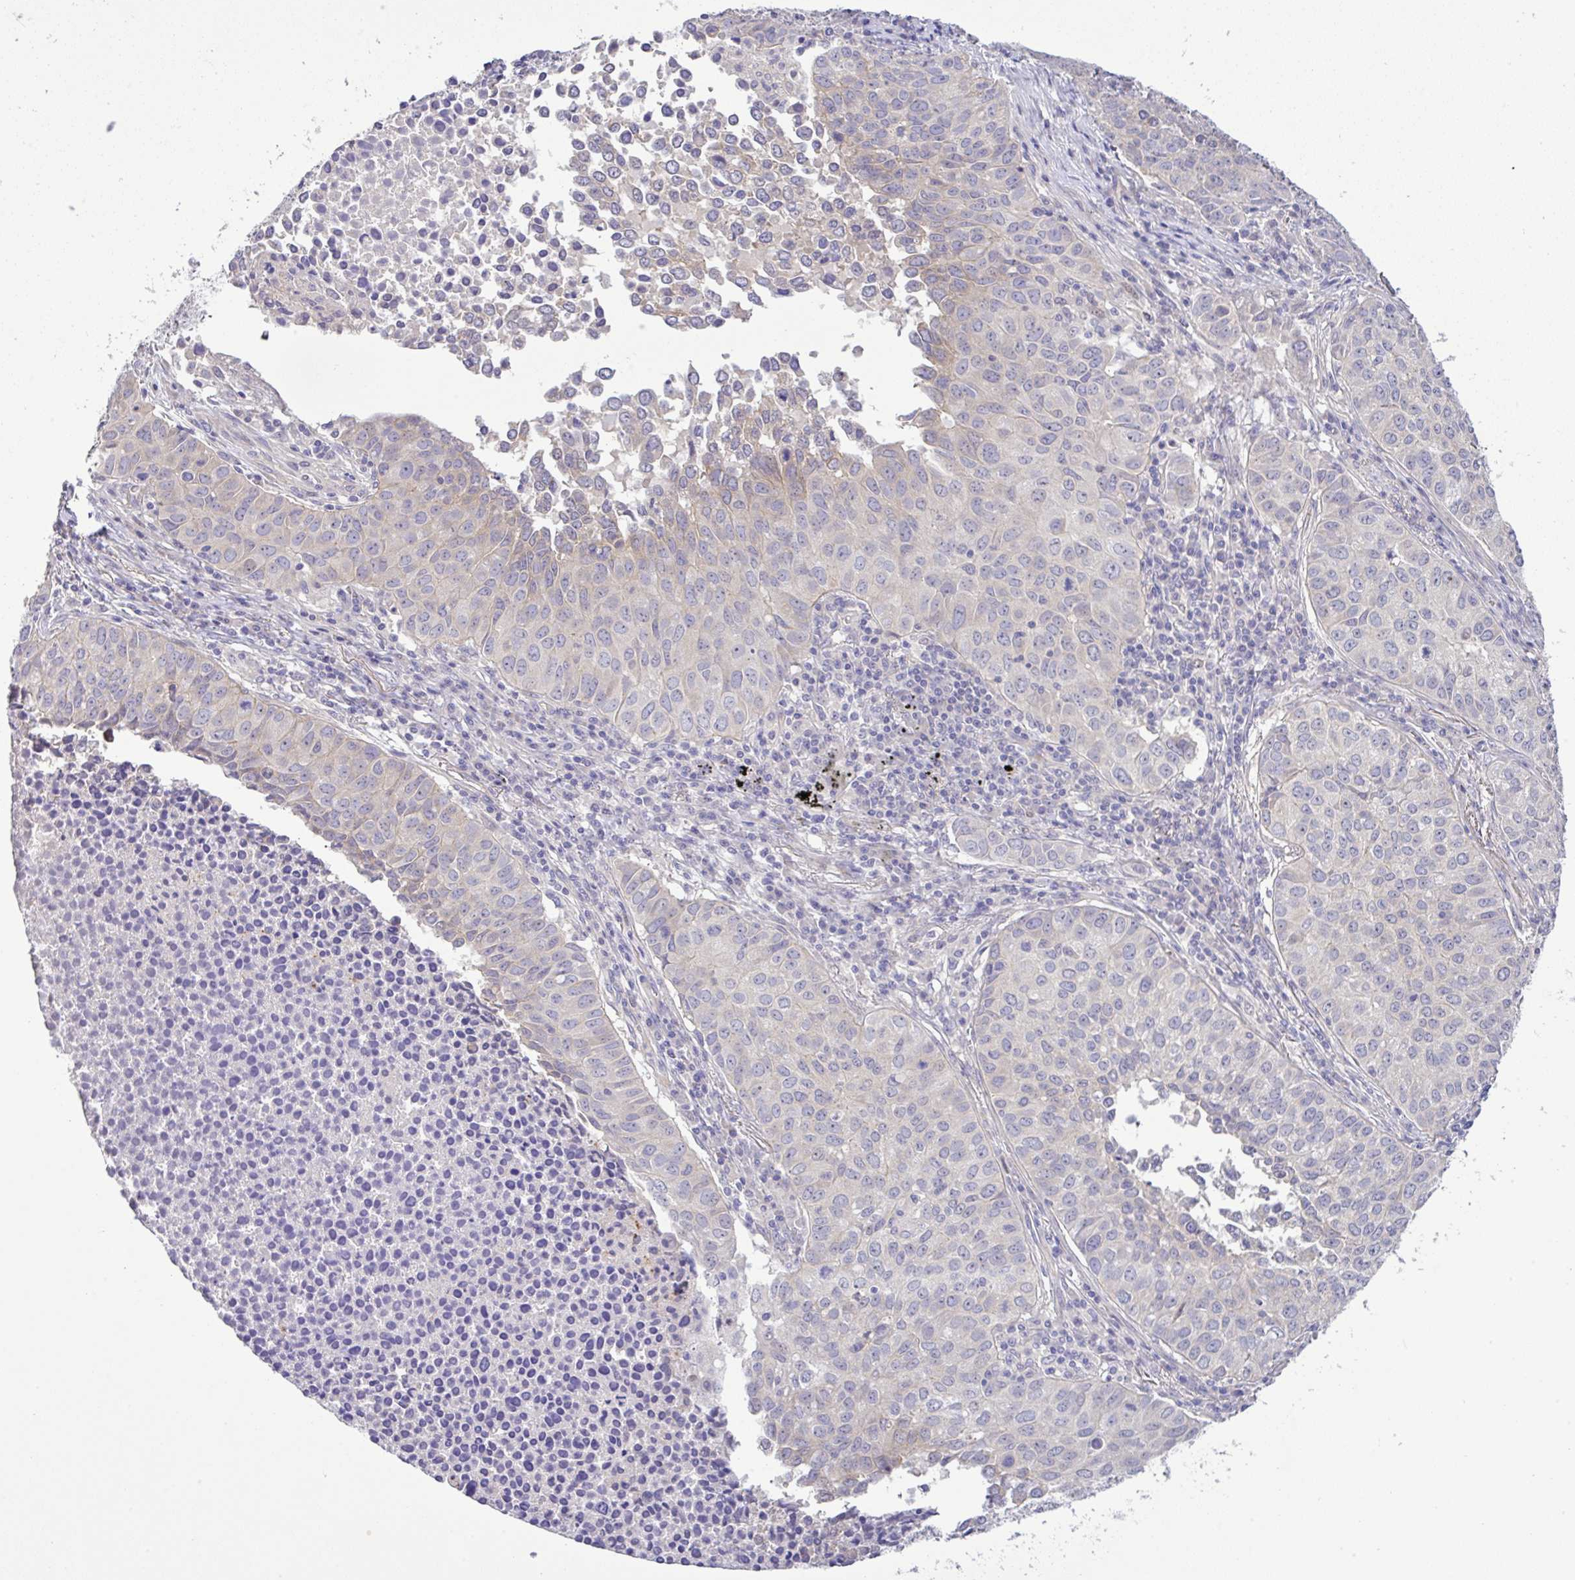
{"staining": {"intensity": "negative", "quantity": "none", "location": "none"}, "tissue": "lung cancer", "cell_type": "Tumor cells", "image_type": "cancer", "snomed": [{"axis": "morphology", "description": "Adenocarcinoma, NOS"}, {"axis": "topography", "description": "Lung"}], "caption": "Micrograph shows no protein staining in tumor cells of lung adenocarcinoma tissue.", "gene": "EPN3", "patient": {"sex": "female", "age": 50}}